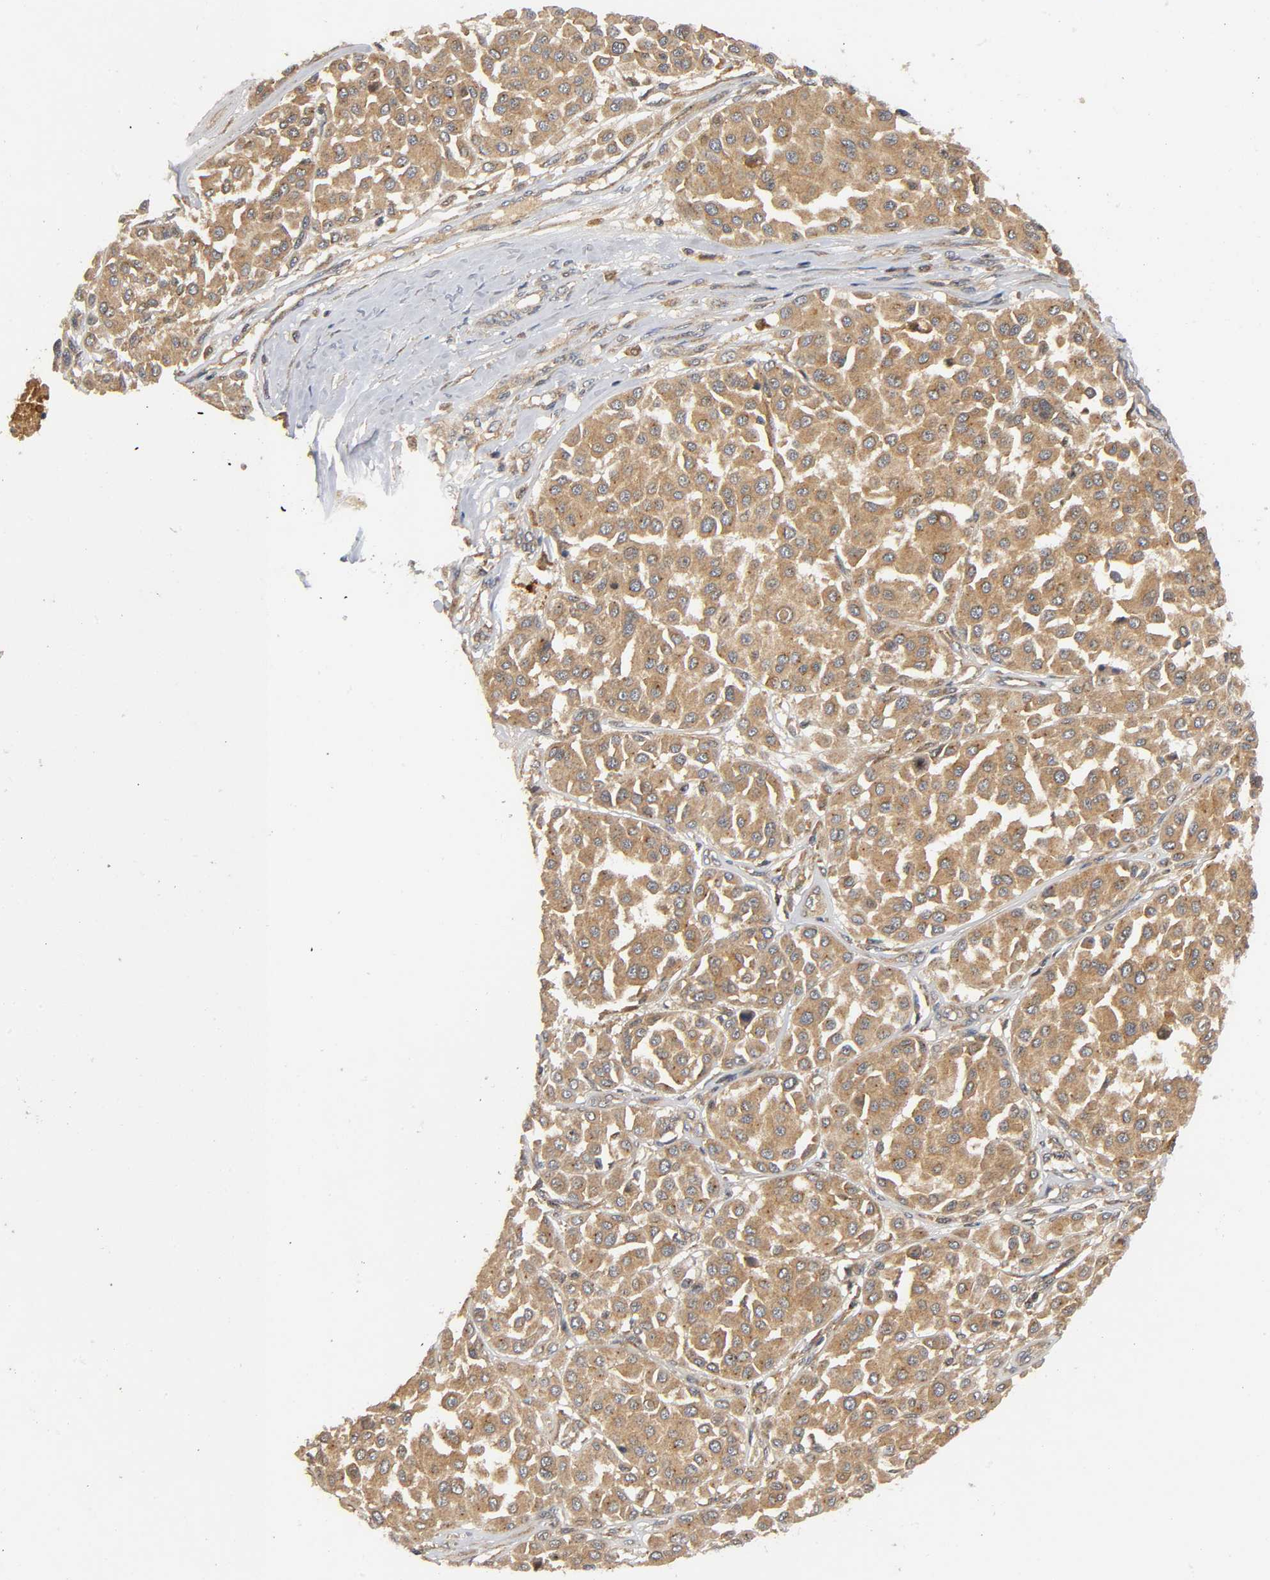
{"staining": {"intensity": "moderate", "quantity": ">75%", "location": "cytoplasmic/membranous"}, "tissue": "melanoma", "cell_type": "Tumor cells", "image_type": "cancer", "snomed": [{"axis": "morphology", "description": "Malignant melanoma, Metastatic site"}, {"axis": "topography", "description": "Soft tissue"}], "caption": "Immunohistochemical staining of melanoma reveals medium levels of moderate cytoplasmic/membranous protein positivity in about >75% of tumor cells.", "gene": "IKBKB", "patient": {"sex": "male", "age": 41}}